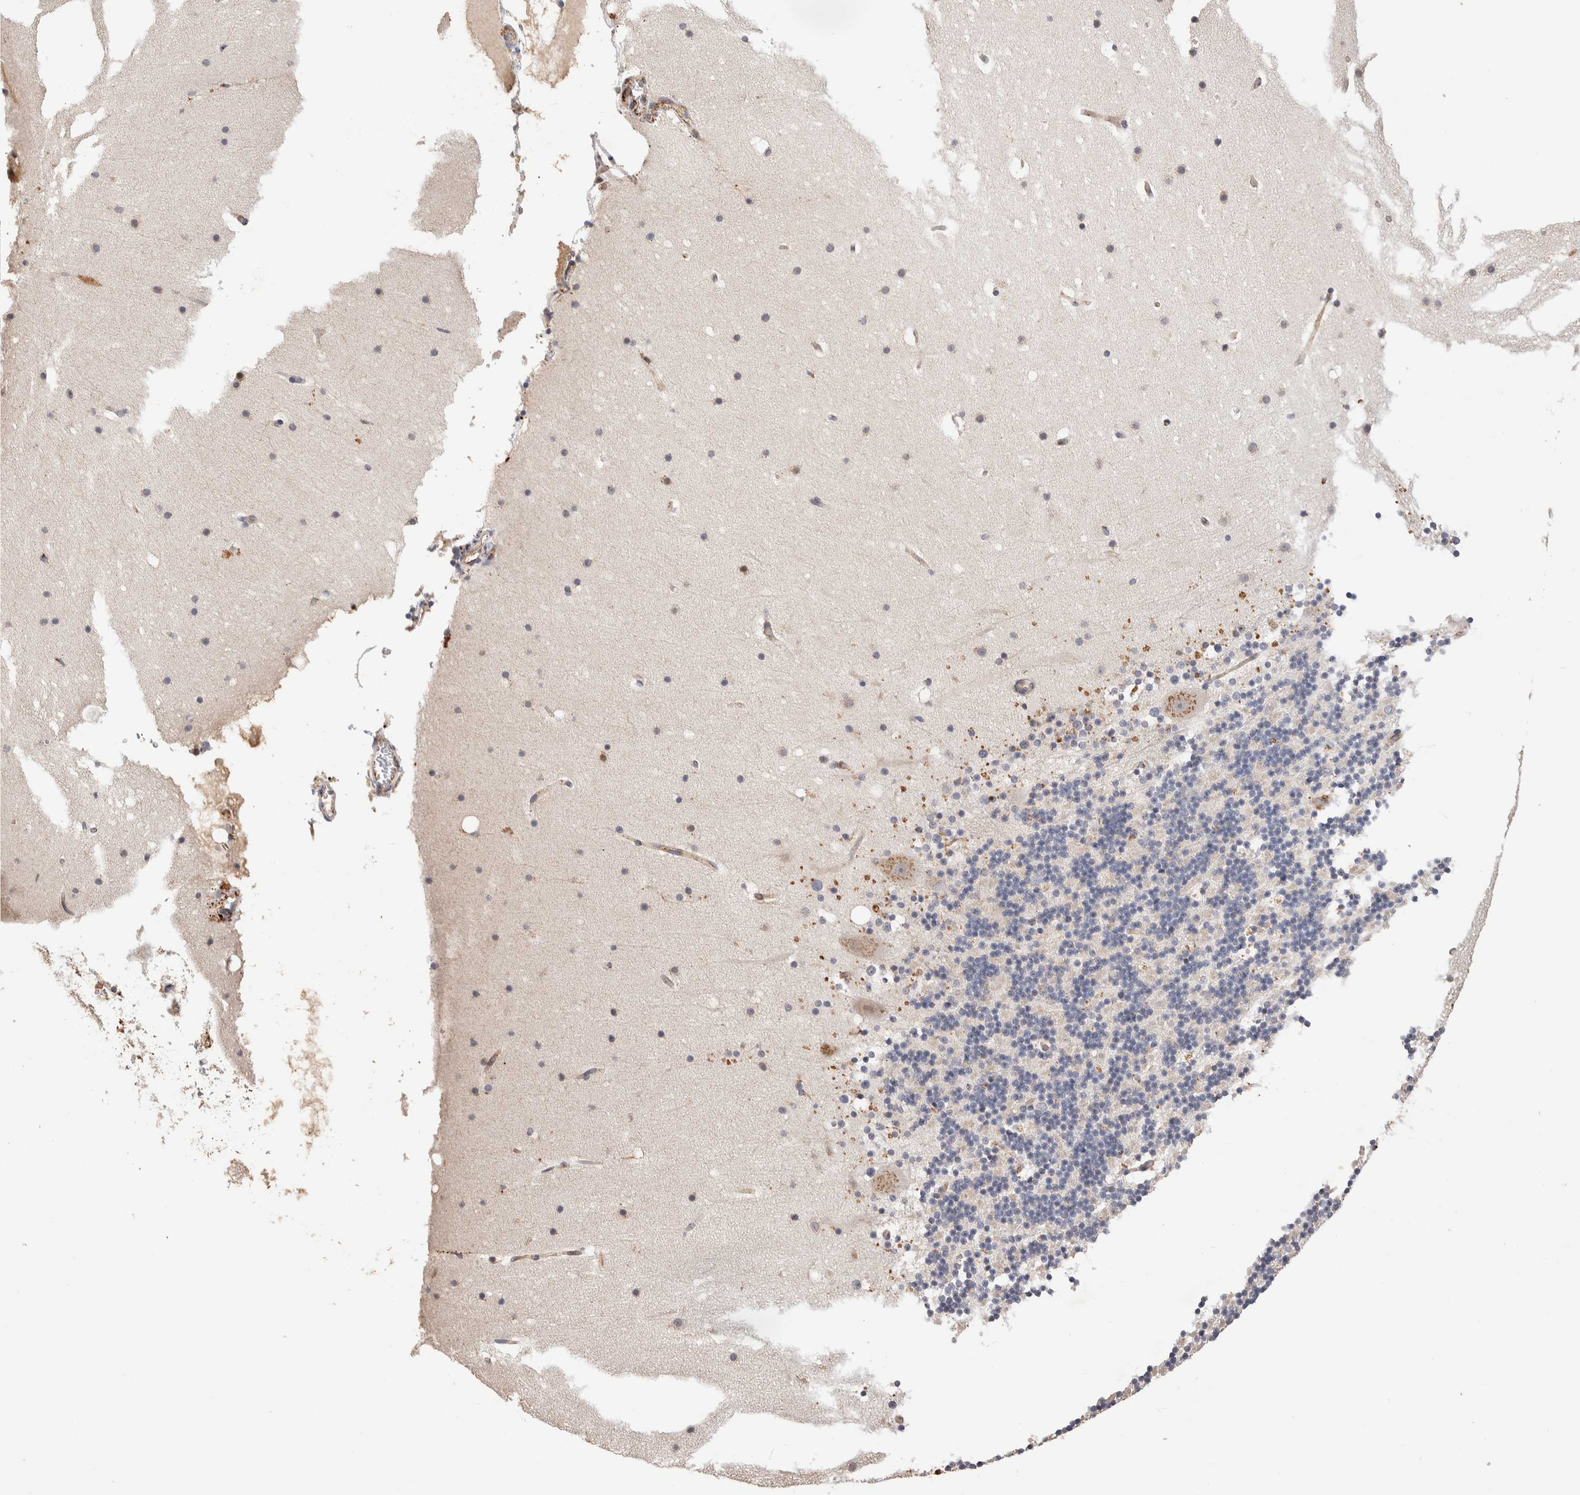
{"staining": {"intensity": "negative", "quantity": "none", "location": "none"}, "tissue": "cerebellum", "cell_type": "Cells in granular layer", "image_type": "normal", "snomed": [{"axis": "morphology", "description": "Normal tissue, NOS"}, {"axis": "topography", "description": "Cerebellum"}], "caption": "A high-resolution image shows IHC staining of normal cerebellum, which reveals no significant positivity in cells in granular layer. (DAB (3,3'-diaminobenzidine) IHC with hematoxylin counter stain).", "gene": "NSMAF", "patient": {"sex": "male", "age": 57}}